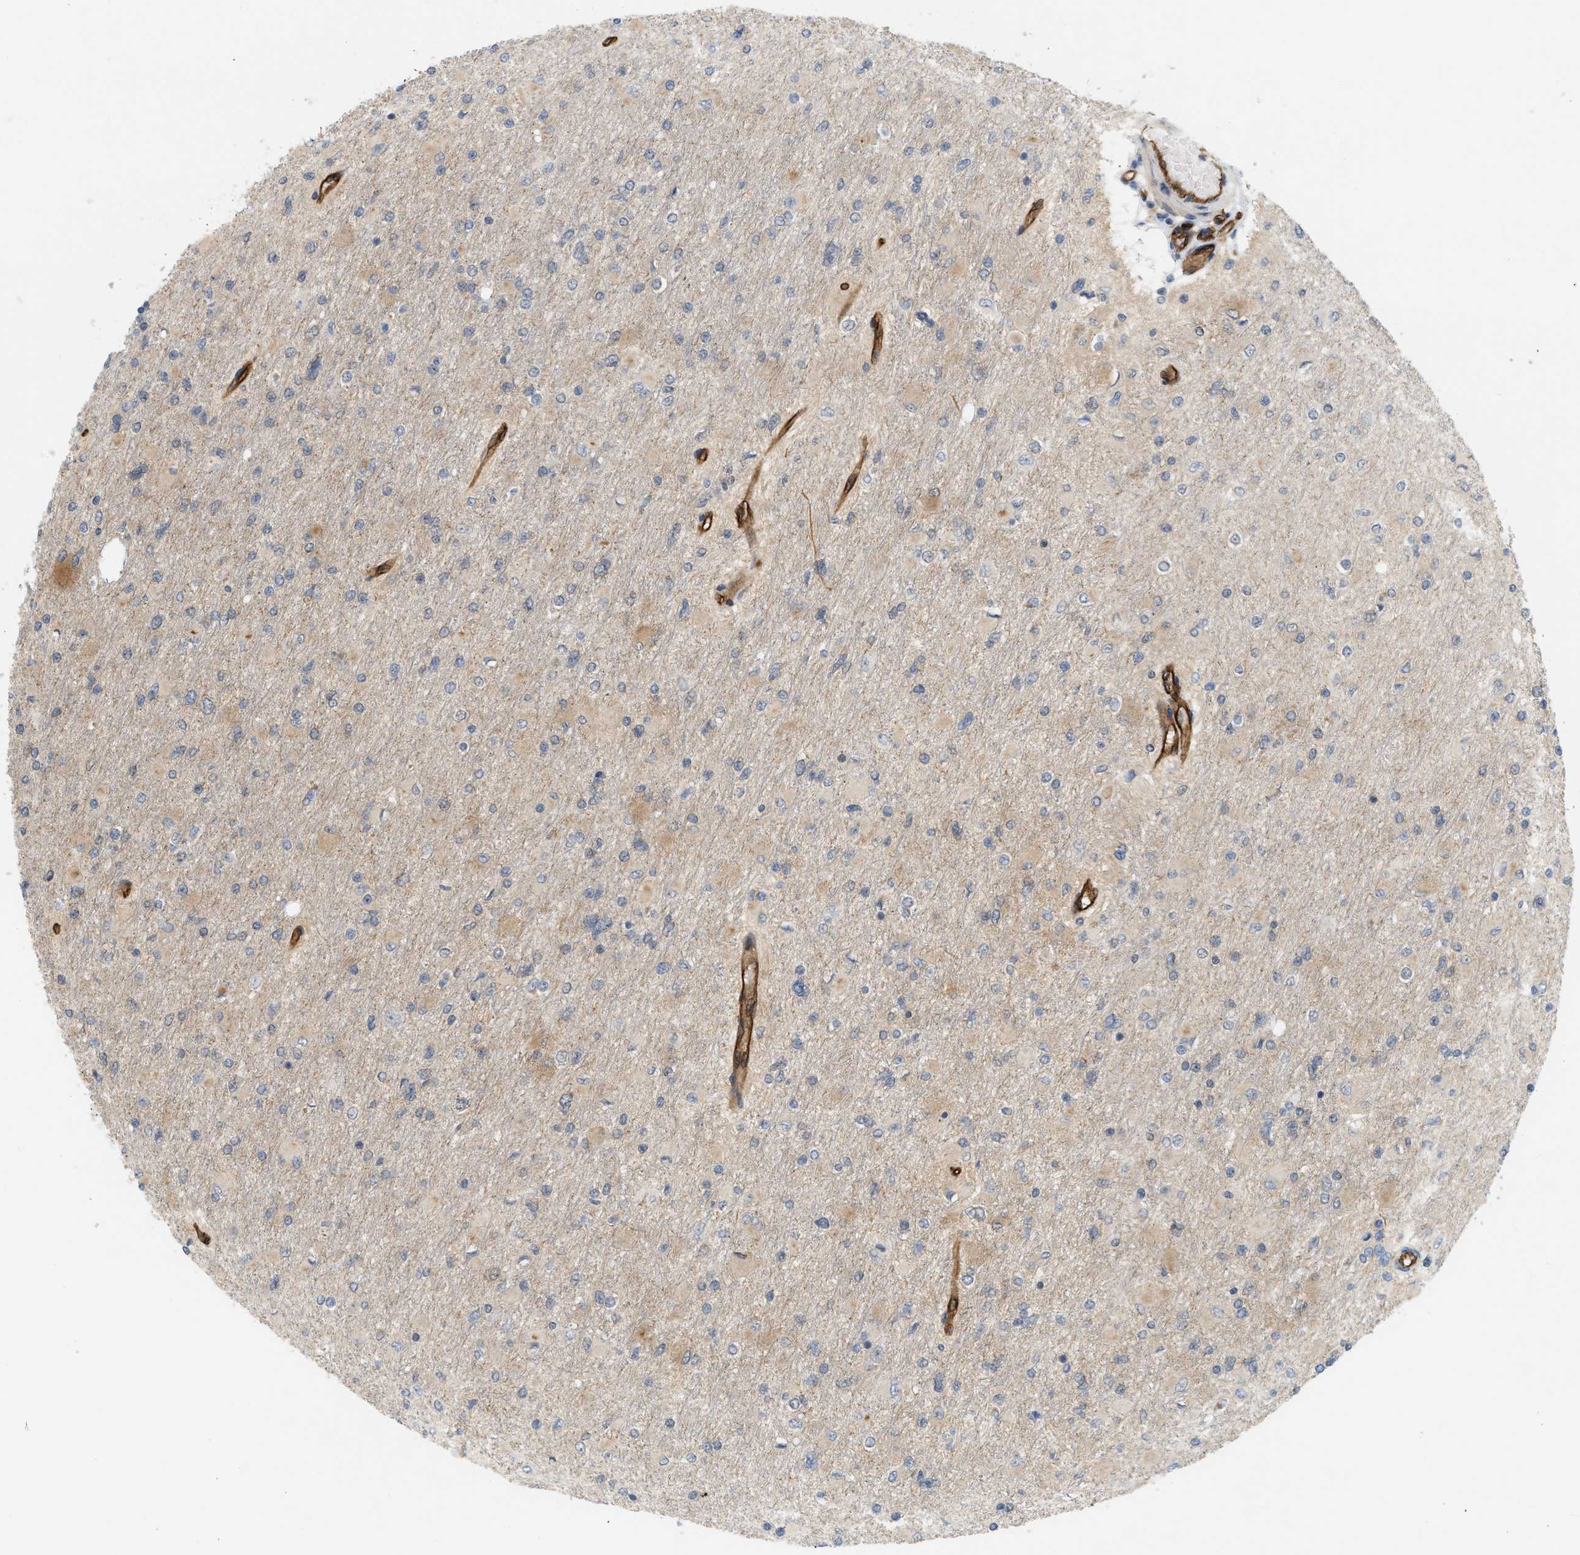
{"staining": {"intensity": "weak", "quantity": "25%-75%", "location": "cytoplasmic/membranous"}, "tissue": "glioma", "cell_type": "Tumor cells", "image_type": "cancer", "snomed": [{"axis": "morphology", "description": "Glioma, malignant, High grade"}, {"axis": "topography", "description": "Cerebral cortex"}], "caption": "An immunohistochemistry (IHC) histopathology image of tumor tissue is shown. Protein staining in brown labels weak cytoplasmic/membranous positivity in glioma within tumor cells.", "gene": "PALMD", "patient": {"sex": "female", "age": 36}}